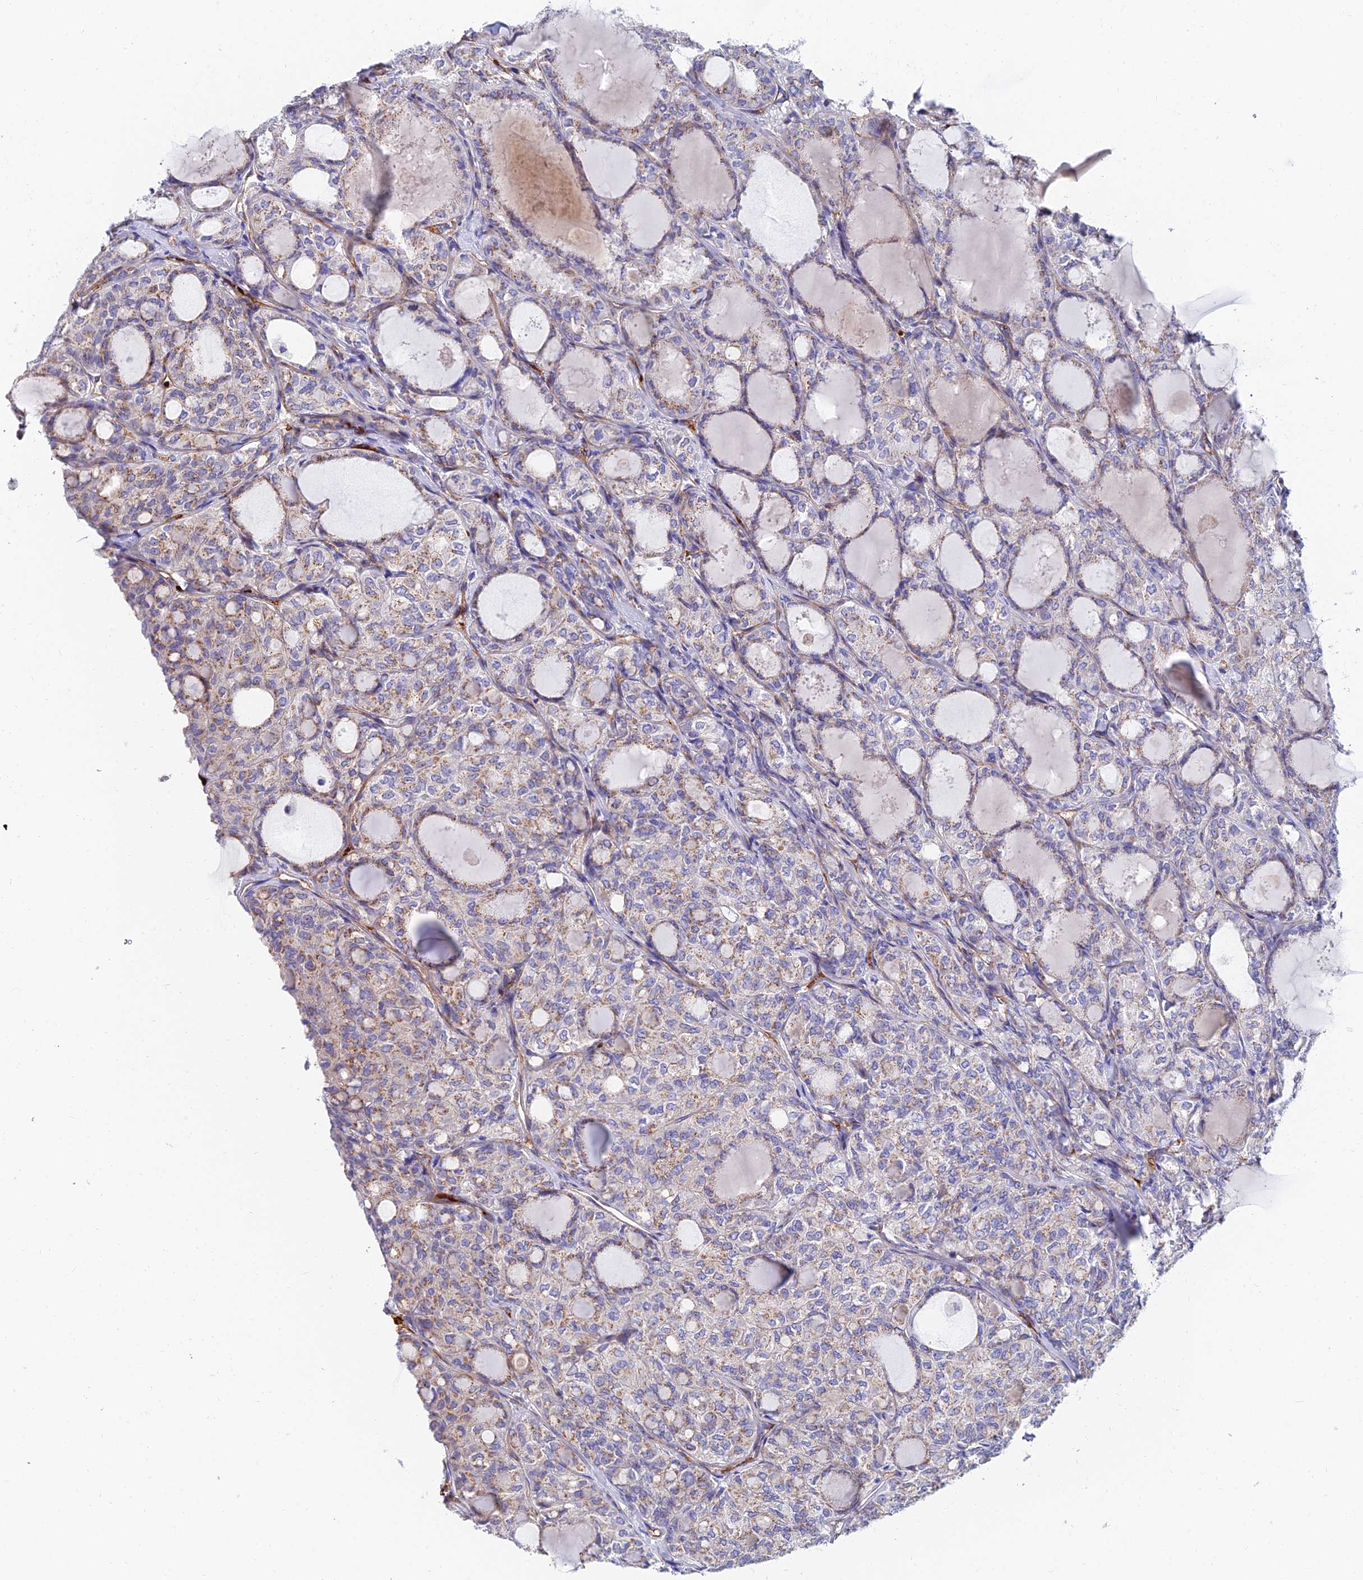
{"staining": {"intensity": "weak", "quantity": "<25%", "location": "cytoplasmic/membranous"}, "tissue": "thyroid cancer", "cell_type": "Tumor cells", "image_type": "cancer", "snomed": [{"axis": "morphology", "description": "Follicular adenoma carcinoma, NOS"}, {"axis": "topography", "description": "Thyroid gland"}], "caption": "Immunohistochemistry micrograph of thyroid follicular adenoma carcinoma stained for a protein (brown), which displays no positivity in tumor cells. (DAB IHC, high magnification).", "gene": "ADGRF3", "patient": {"sex": "male", "age": 75}}